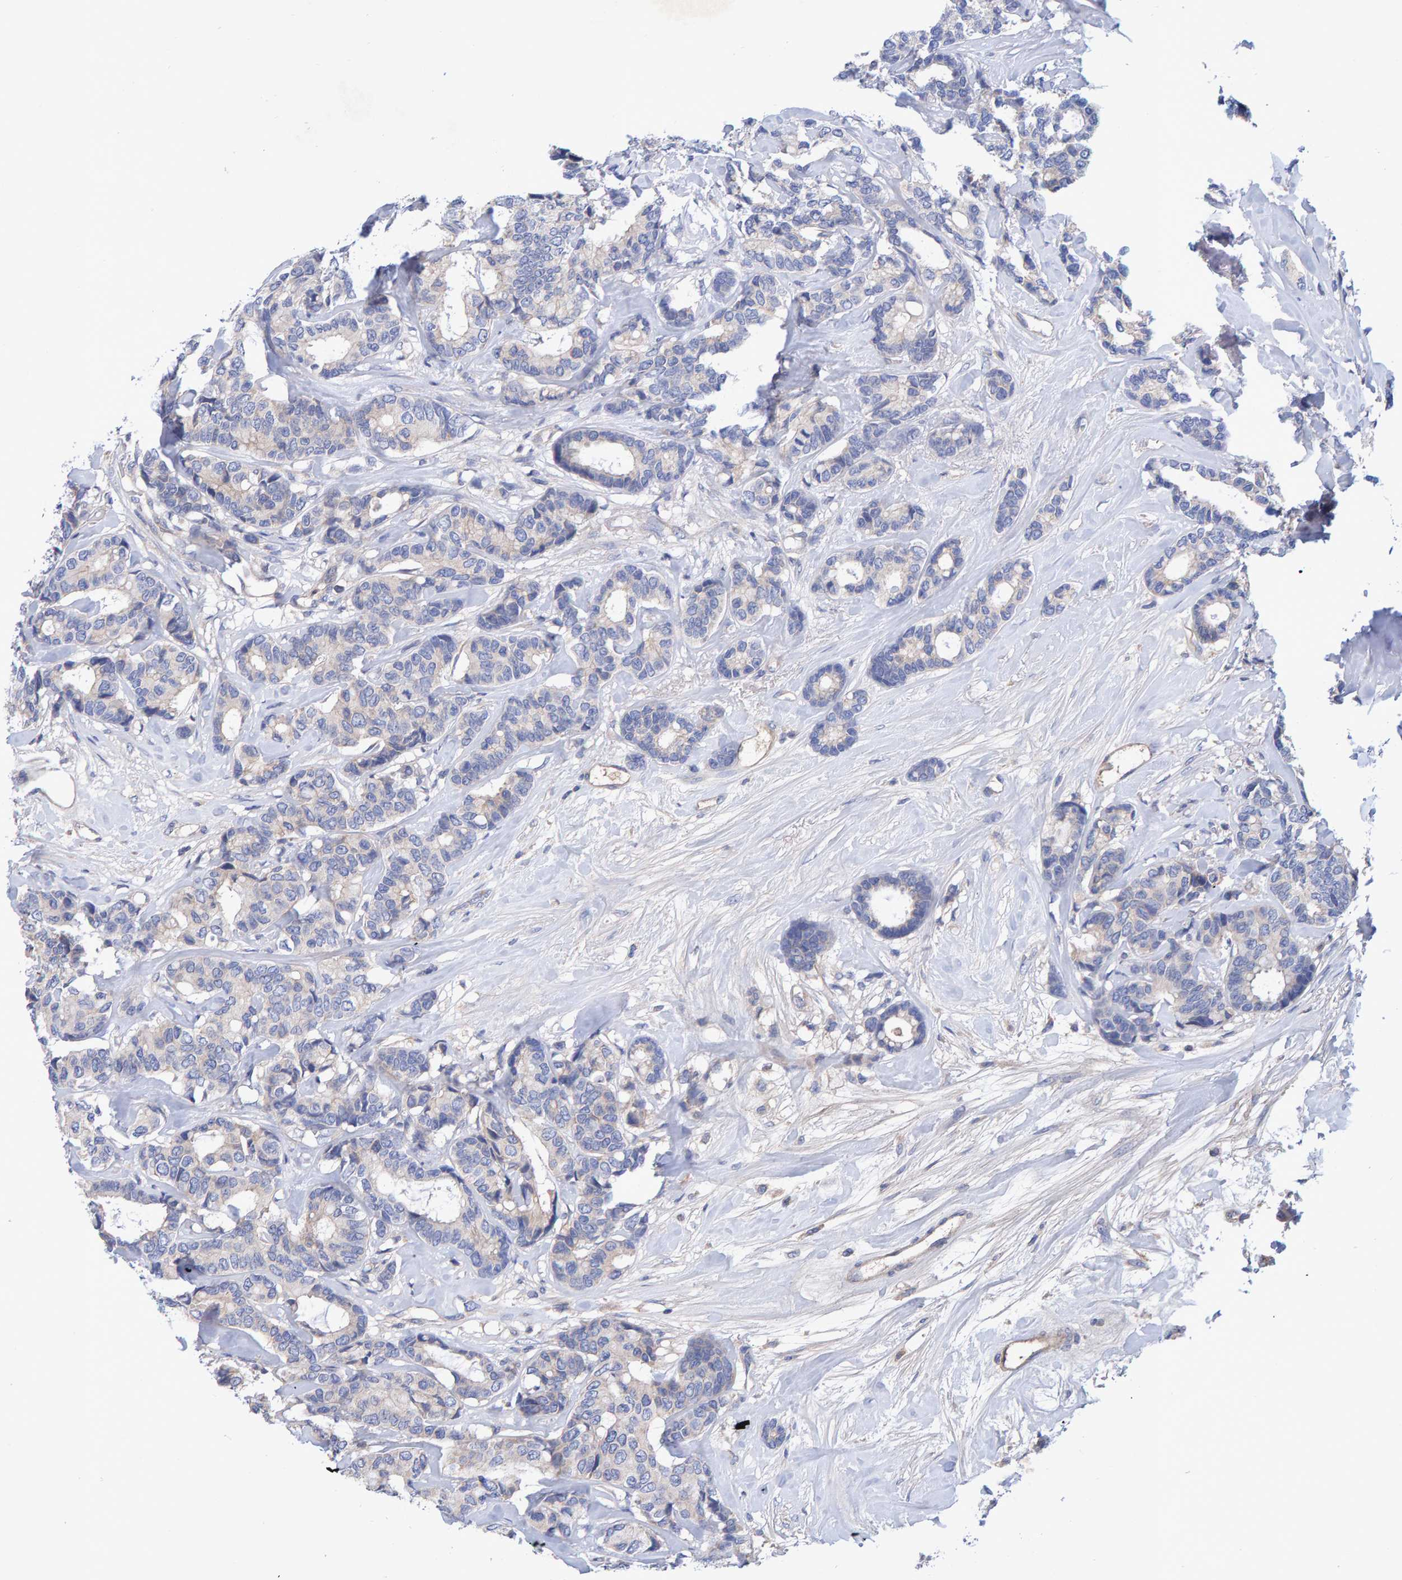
{"staining": {"intensity": "negative", "quantity": "none", "location": "none"}, "tissue": "breast cancer", "cell_type": "Tumor cells", "image_type": "cancer", "snomed": [{"axis": "morphology", "description": "Duct carcinoma"}, {"axis": "topography", "description": "Breast"}], "caption": "DAB (3,3'-diaminobenzidine) immunohistochemical staining of human breast cancer exhibits no significant staining in tumor cells.", "gene": "EFR3A", "patient": {"sex": "female", "age": 87}}